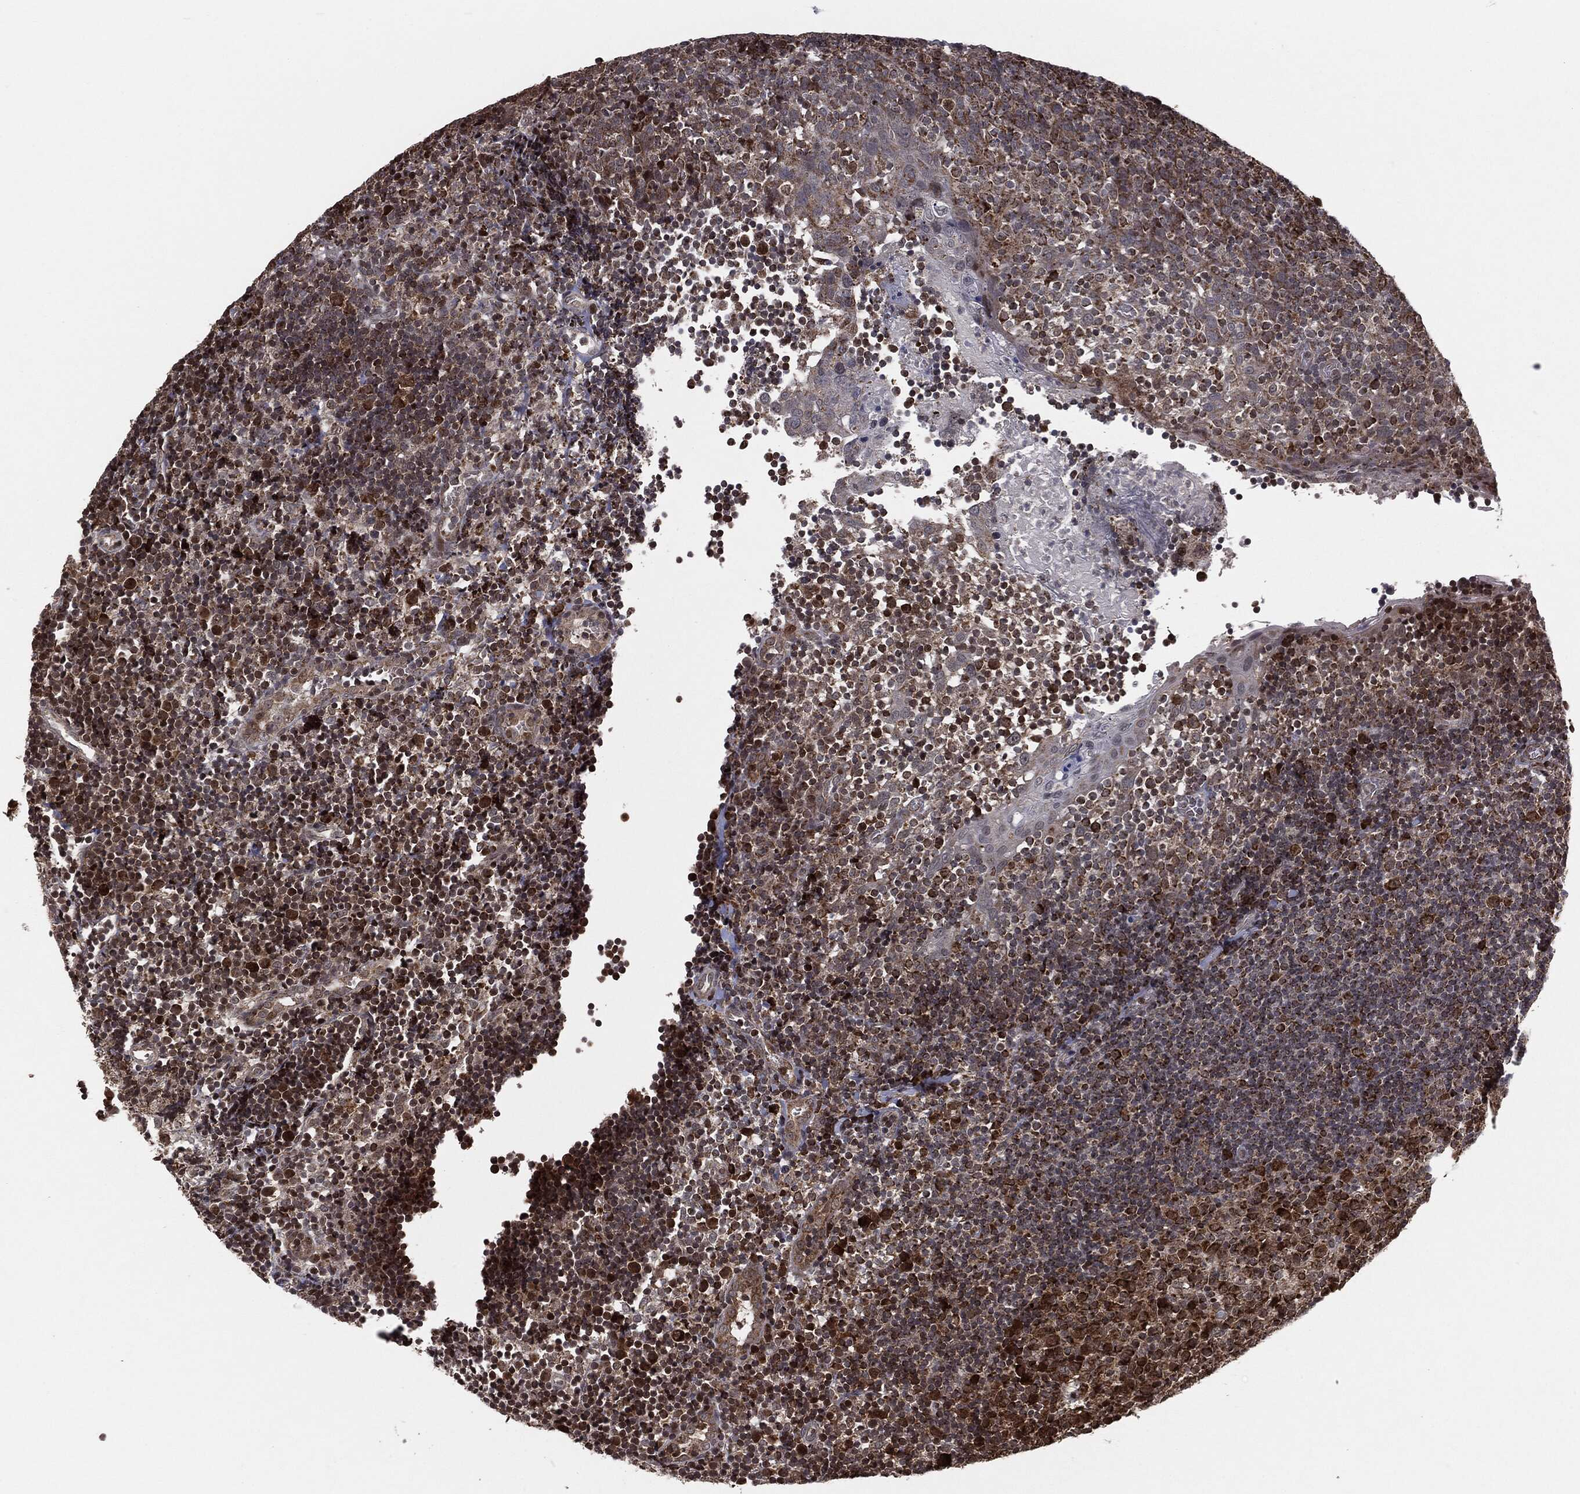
{"staining": {"intensity": "strong", "quantity": "25%-75%", "location": "cytoplasmic/membranous"}, "tissue": "tonsil", "cell_type": "Germinal center cells", "image_type": "normal", "snomed": [{"axis": "morphology", "description": "Normal tissue, NOS"}, {"axis": "topography", "description": "Tonsil"}], "caption": "Immunohistochemistry of benign tonsil demonstrates high levels of strong cytoplasmic/membranous staining in about 25%-75% of germinal center cells.", "gene": "CHCHD2", "patient": {"sex": "female", "age": 5}}